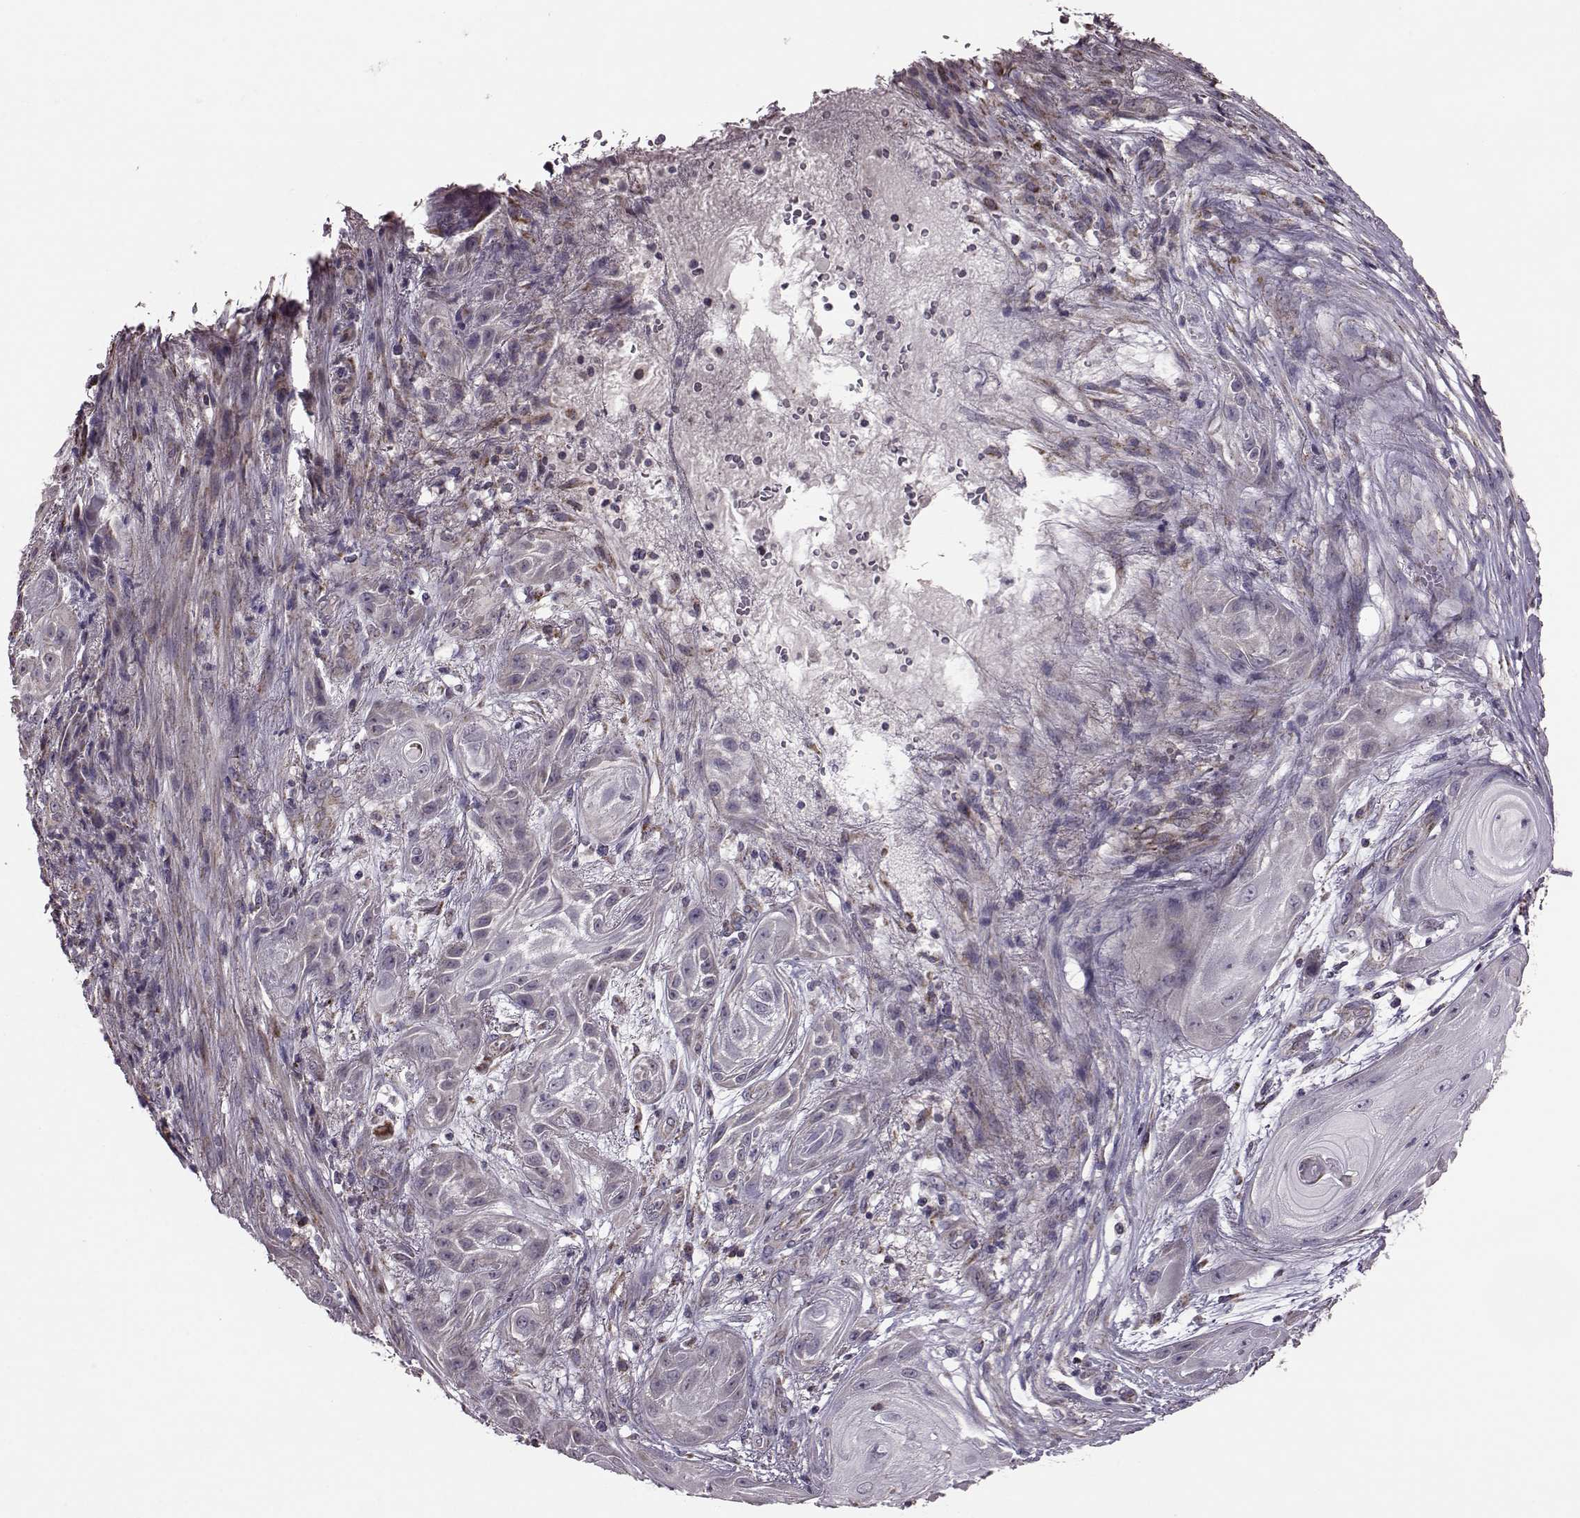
{"staining": {"intensity": "negative", "quantity": "none", "location": "none"}, "tissue": "skin cancer", "cell_type": "Tumor cells", "image_type": "cancer", "snomed": [{"axis": "morphology", "description": "Squamous cell carcinoma, NOS"}, {"axis": "topography", "description": "Skin"}], "caption": "DAB (3,3'-diaminobenzidine) immunohistochemical staining of human skin squamous cell carcinoma shows no significant staining in tumor cells.", "gene": "PUDP", "patient": {"sex": "male", "age": 62}}